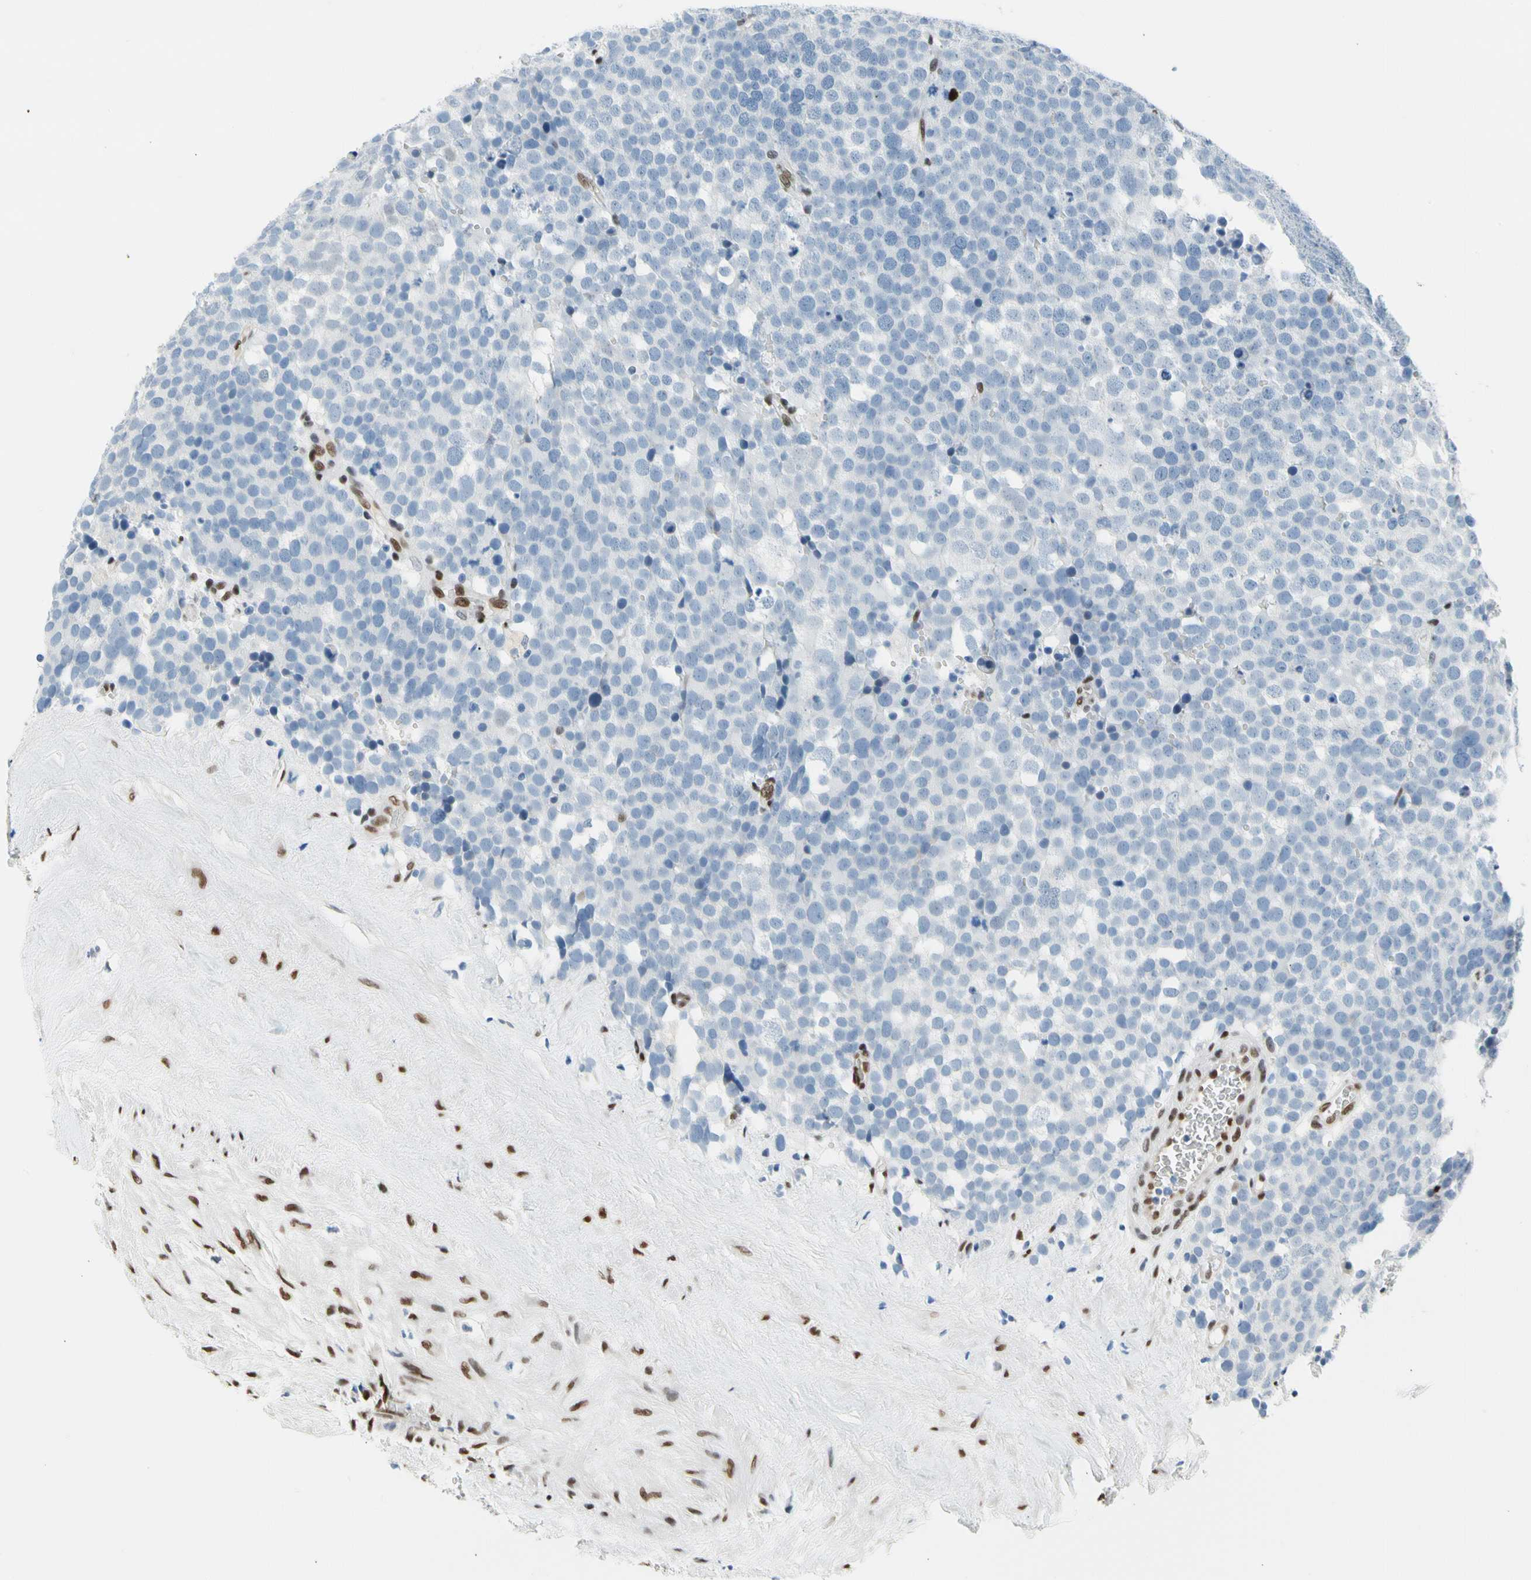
{"staining": {"intensity": "negative", "quantity": "none", "location": "none"}, "tissue": "testis cancer", "cell_type": "Tumor cells", "image_type": "cancer", "snomed": [{"axis": "morphology", "description": "Seminoma, NOS"}, {"axis": "topography", "description": "Testis"}], "caption": "Image shows no protein positivity in tumor cells of testis seminoma tissue.", "gene": "NFIA", "patient": {"sex": "male", "age": 71}}